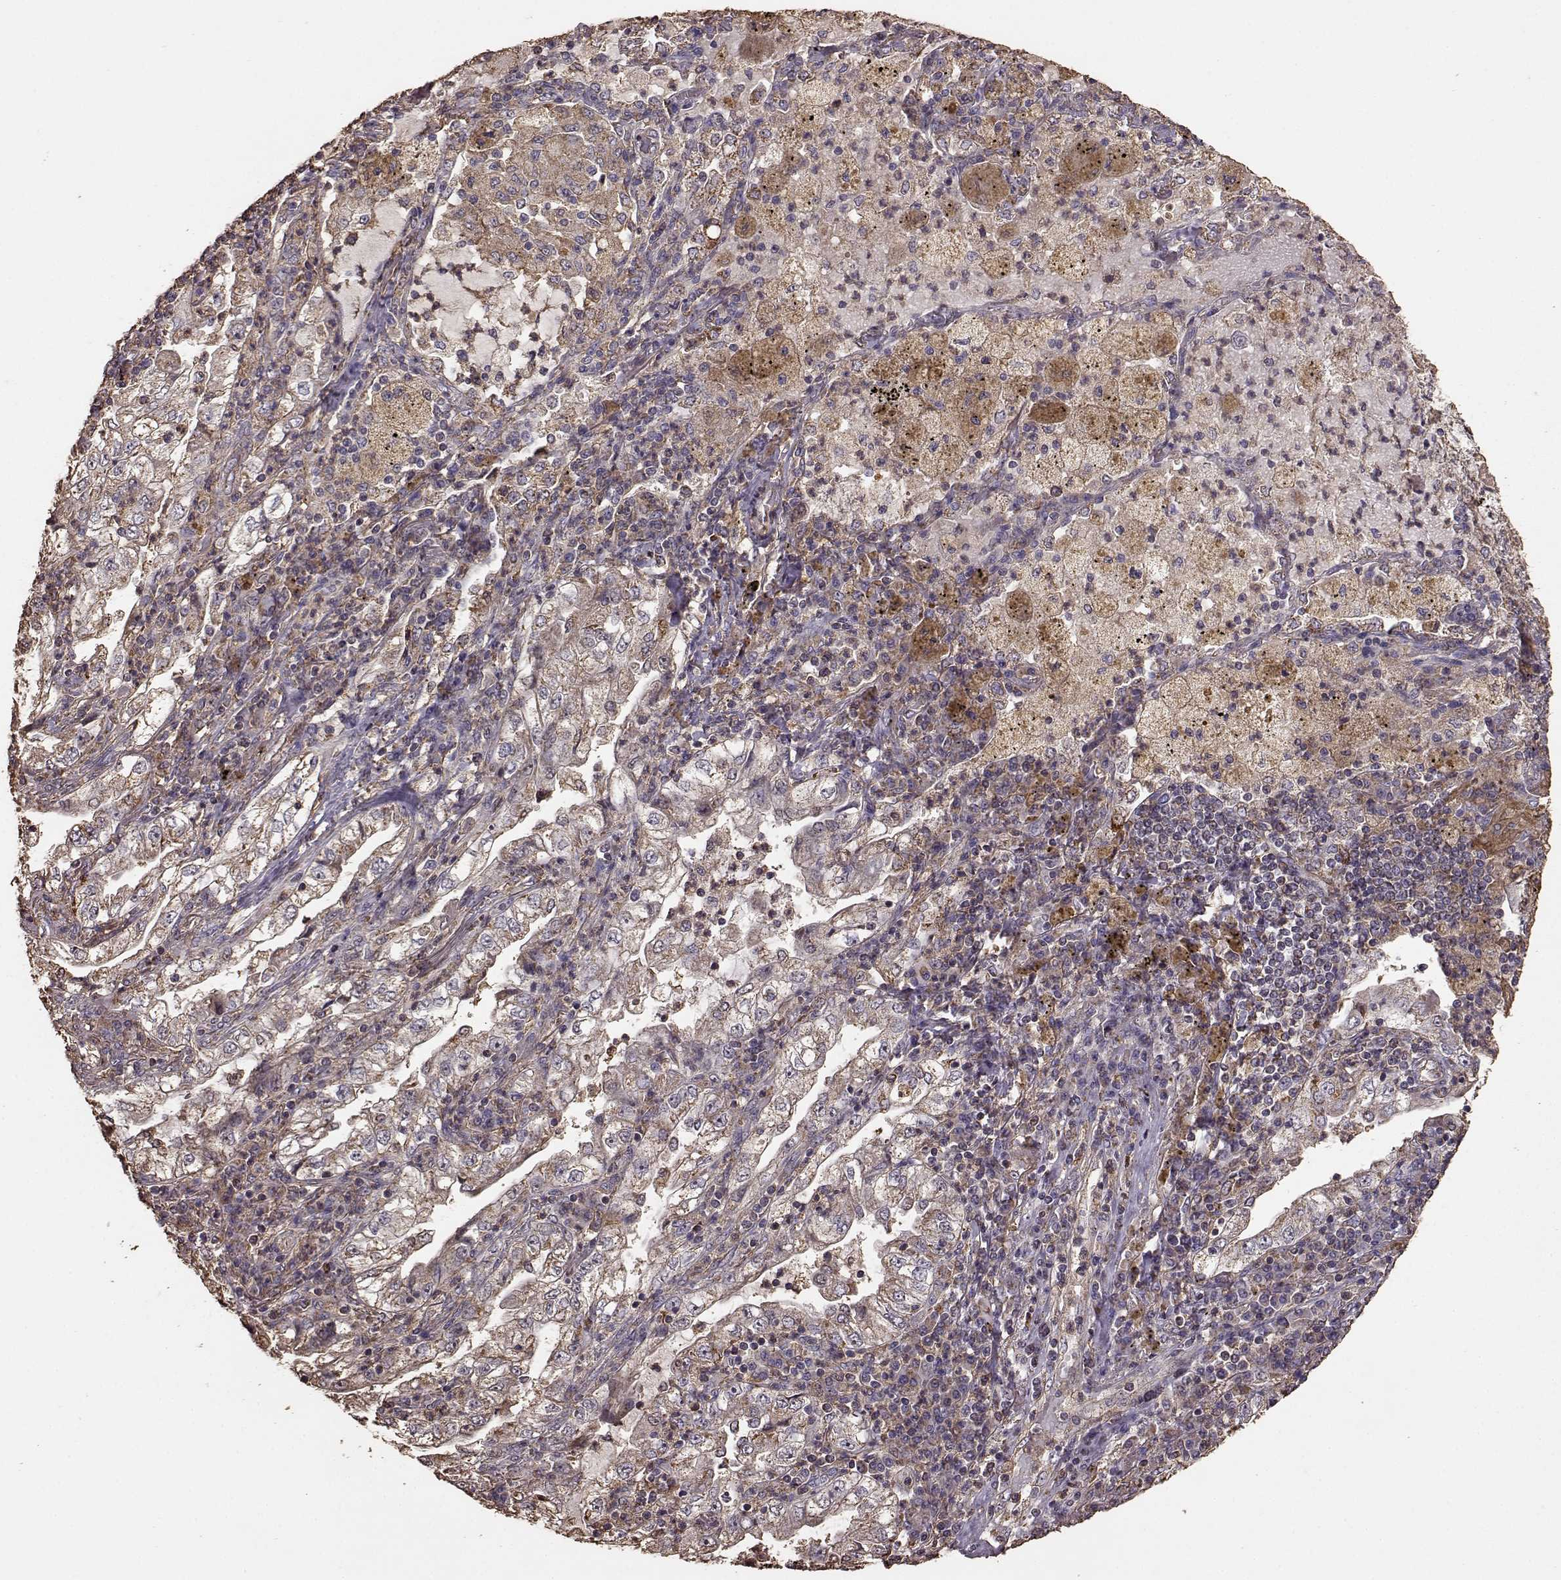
{"staining": {"intensity": "moderate", "quantity": ">75%", "location": "cytoplasmic/membranous"}, "tissue": "lung cancer", "cell_type": "Tumor cells", "image_type": "cancer", "snomed": [{"axis": "morphology", "description": "Adenocarcinoma, NOS"}, {"axis": "topography", "description": "Lung"}], "caption": "Immunohistochemical staining of human lung cancer (adenocarcinoma) displays medium levels of moderate cytoplasmic/membranous expression in about >75% of tumor cells.", "gene": "PTGES2", "patient": {"sex": "female", "age": 73}}